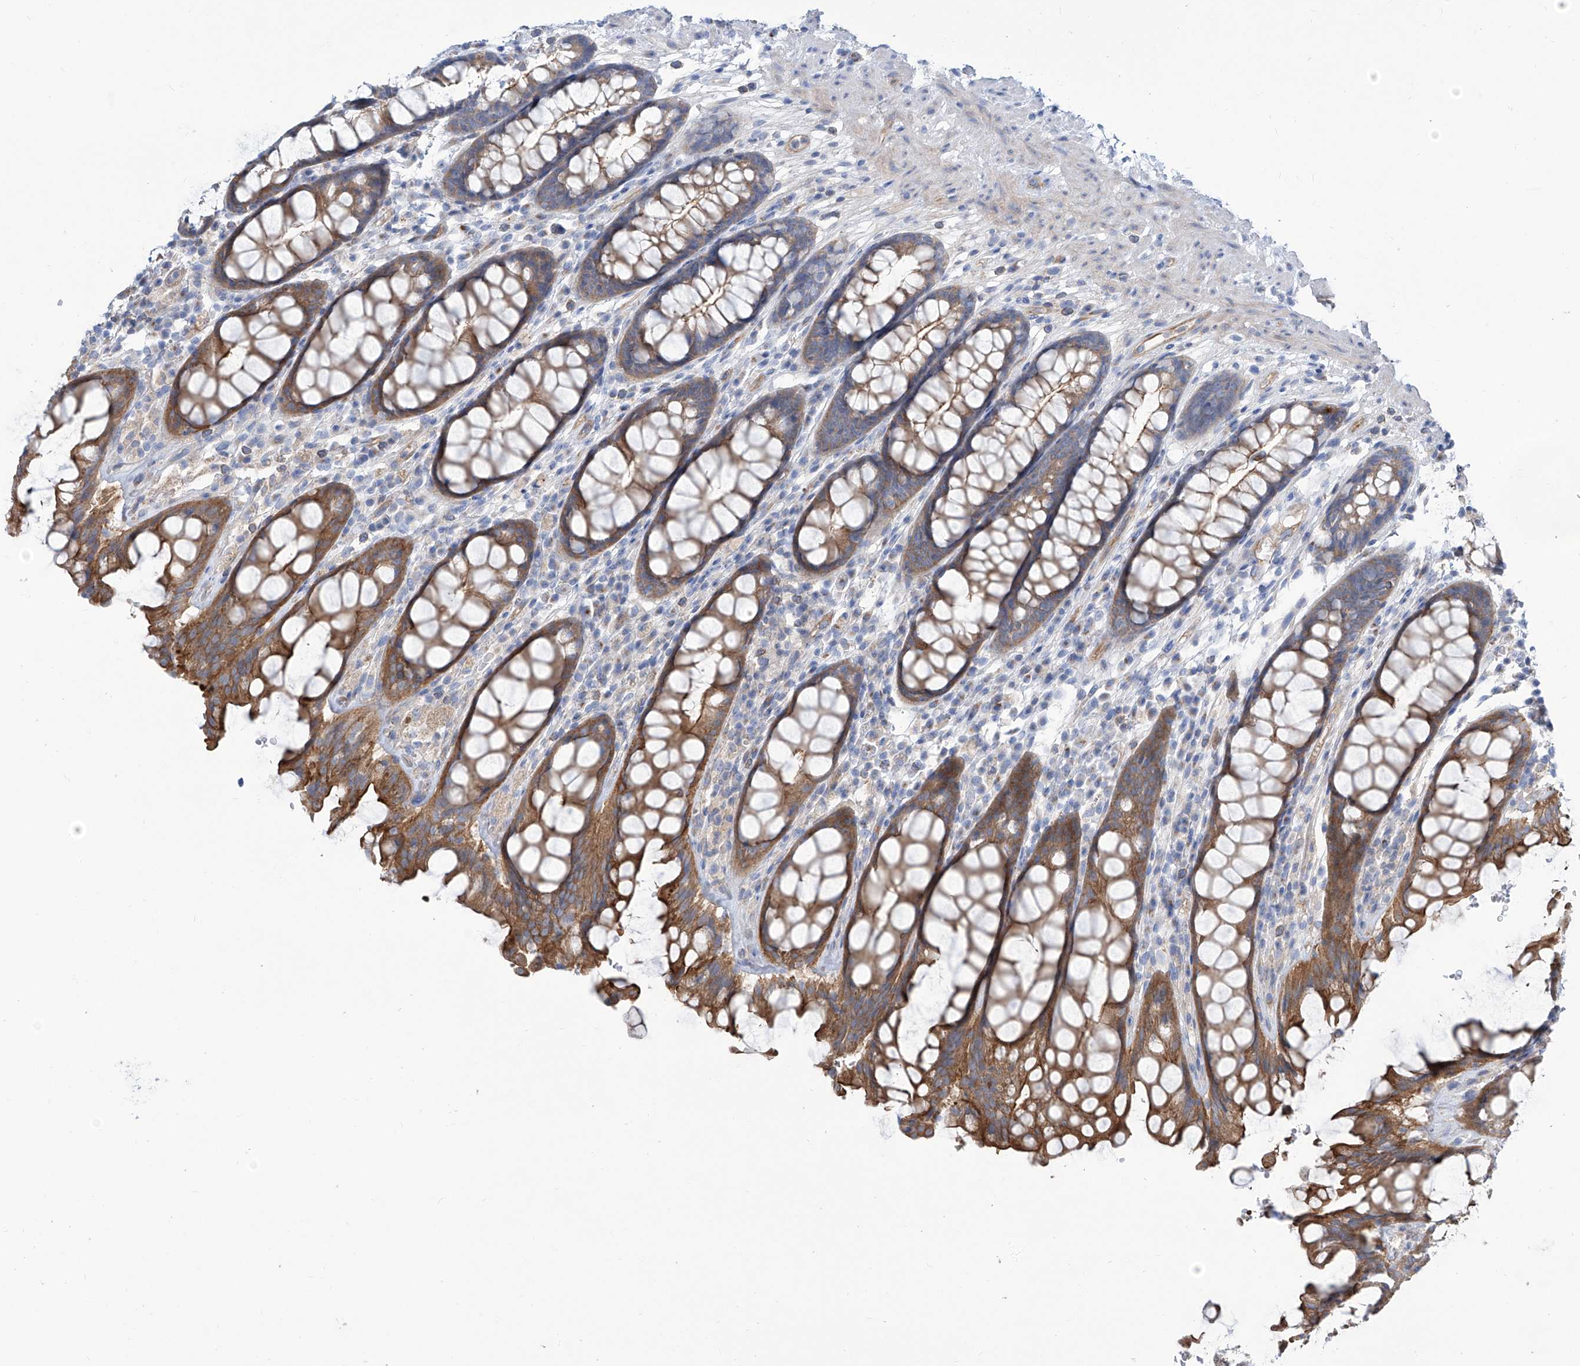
{"staining": {"intensity": "moderate", "quantity": ">75%", "location": "cytoplasmic/membranous"}, "tissue": "rectum", "cell_type": "Glandular cells", "image_type": "normal", "snomed": [{"axis": "morphology", "description": "Normal tissue, NOS"}, {"axis": "topography", "description": "Rectum"}], "caption": "An immunohistochemistry image of benign tissue is shown. Protein staining in brown highlights moderate cytoplasmic/membranous positivity in rectum within glandular cells.", "gene": "TMEM209", "patient": {"sex": "male", "age": 64}}